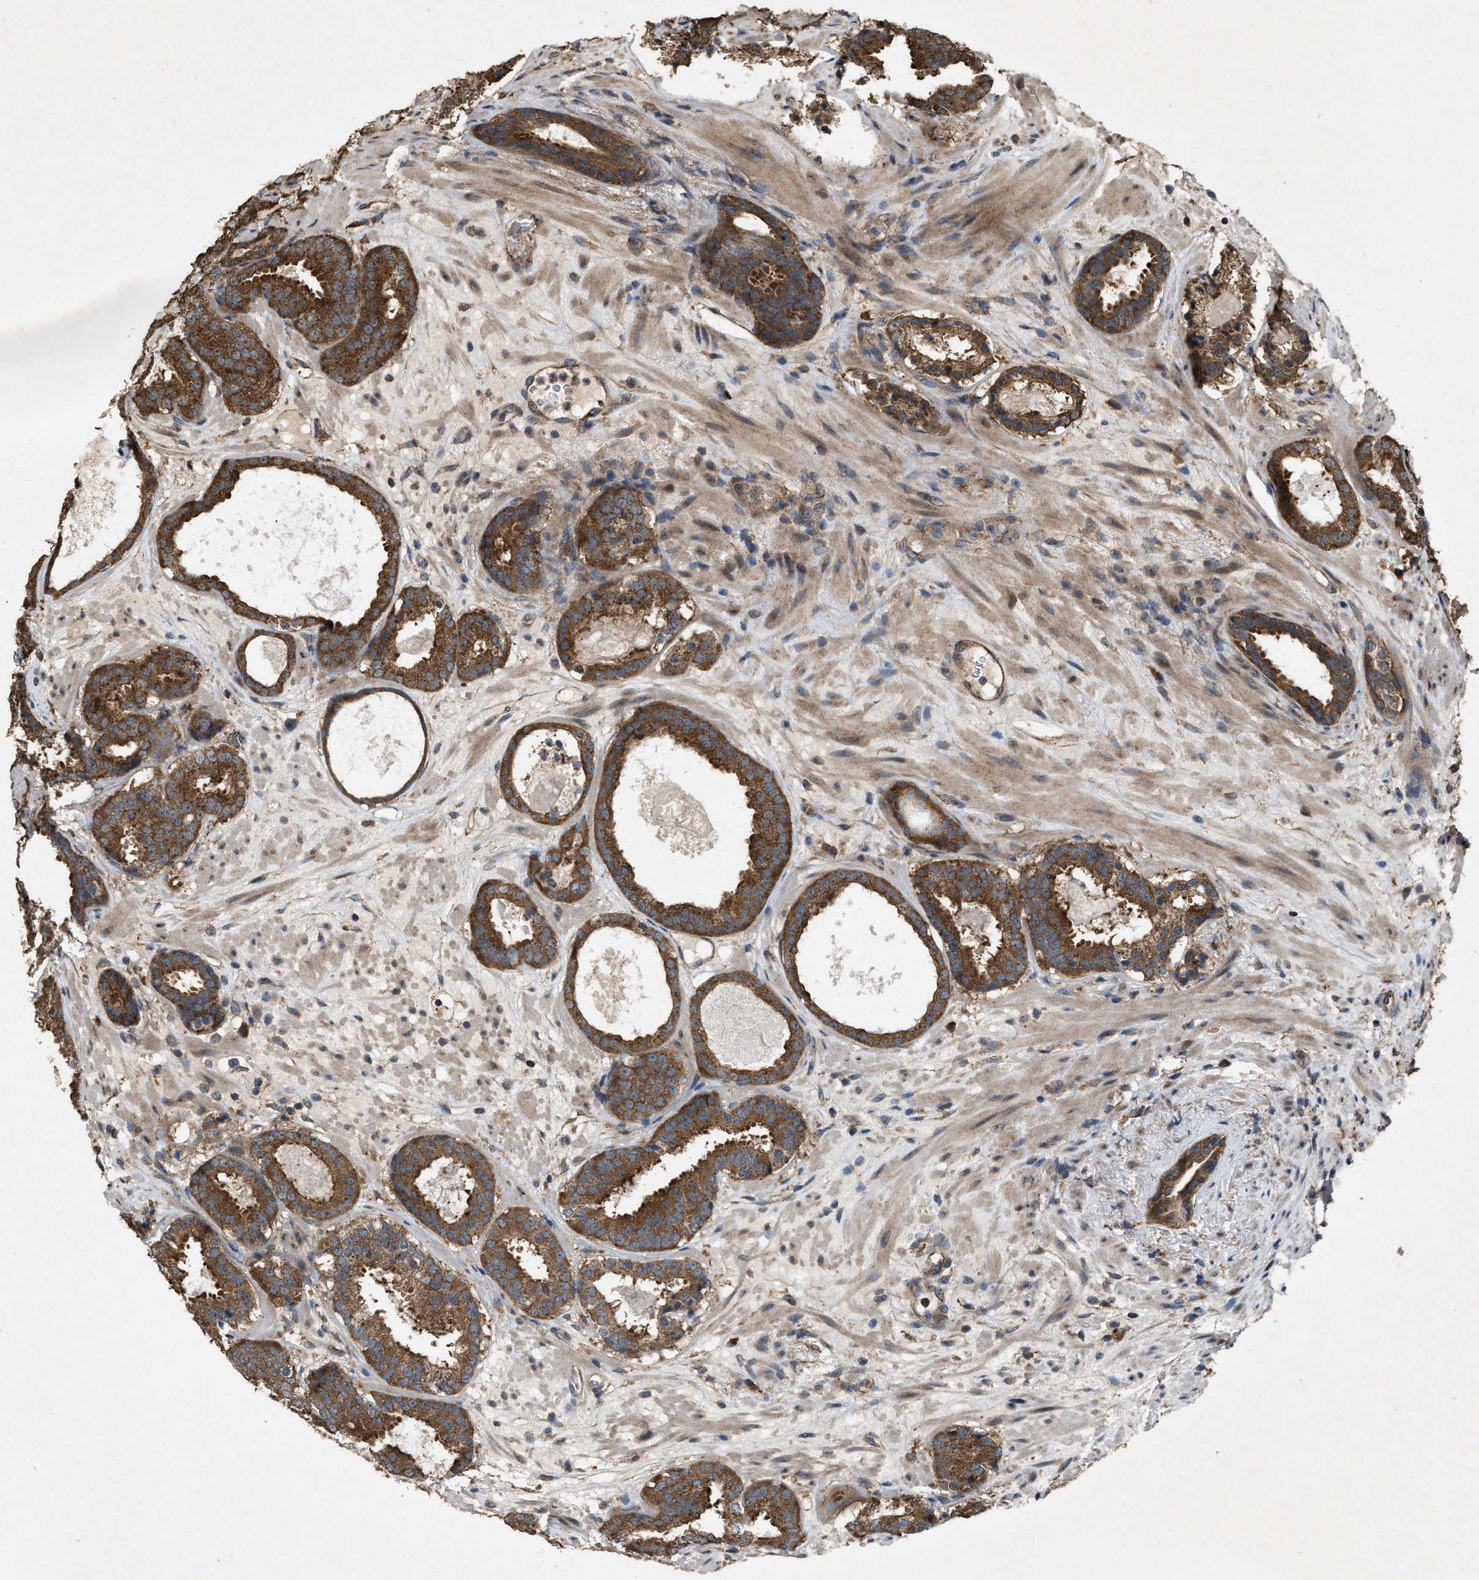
{"staining": {"intensity": "strong", "quantity": ">75%", "location": "cytoplasmic/membranous"}, "tissue": "prostate cancer", "cell_type": "Tumor cells", "image_type": "cancer", "snomed": [{"axis": "morphology", "description": "Adenocarcinoma, Low grade"}, {"axis": "topography", "description": "Prostate"}], "caption": "Protein expression by IHC shows strong cytoplasmic/membranous expression in approximately >75% of tumor cells in adenocarcinoma (low-grade) (prostate).", "gene": "ARHGEF5", "patient": {"sex": "male", "age": 69}}